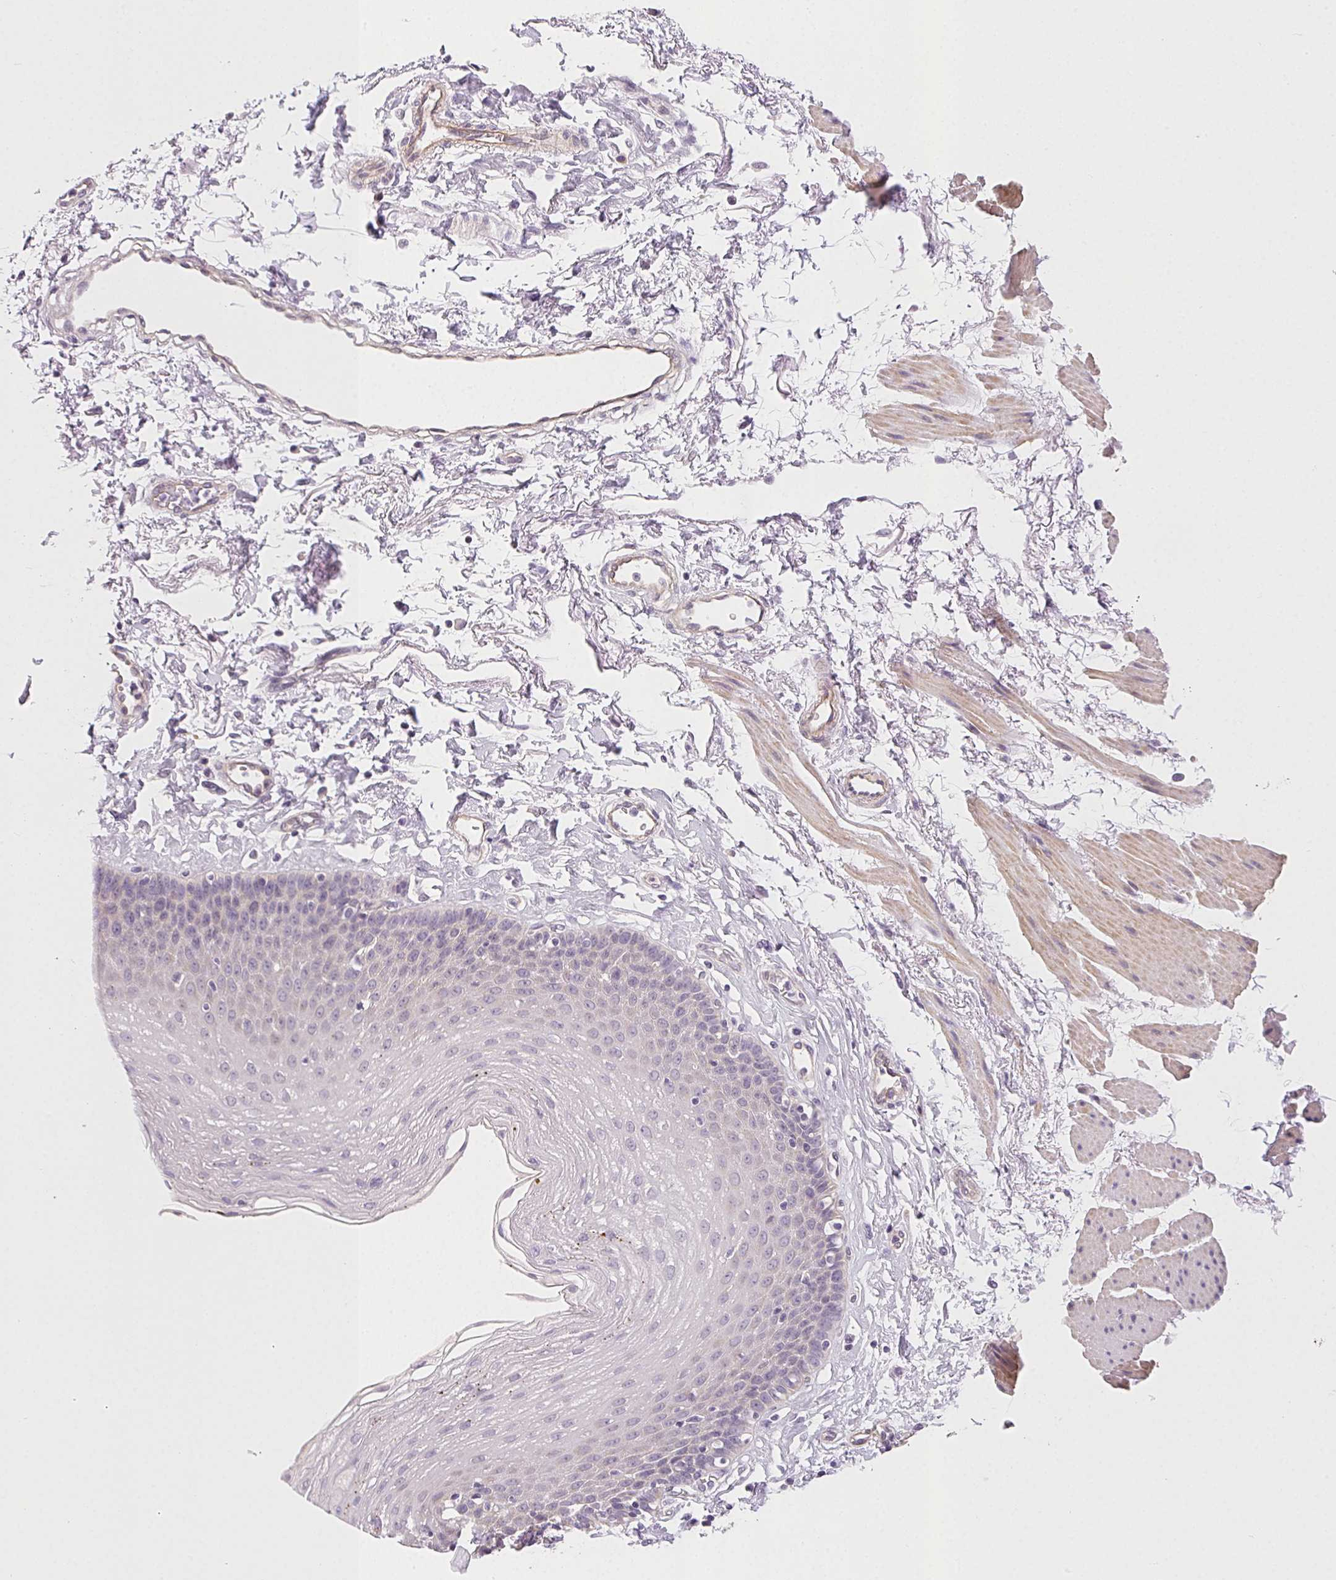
{"staining": {"intensity": "negative", "quantity": "none", "location": "none"}, "tissue": "esophagus", "cell_type": "Squamous epithelial cells", "image_type": "normal", "snomed": [{"axis": "morphology", "description": "Normal tissue, NOS"}, {"axis": "topography", "description": "Esophagus"}], "caption": "IHC of benign esophagus displays no positivity in squamous epithelial cells. (Brightfield microscopy of DAB IHC at high magnification).", "gene": "CSN1S1", "patient": {"sex": "female", "age": 81}}